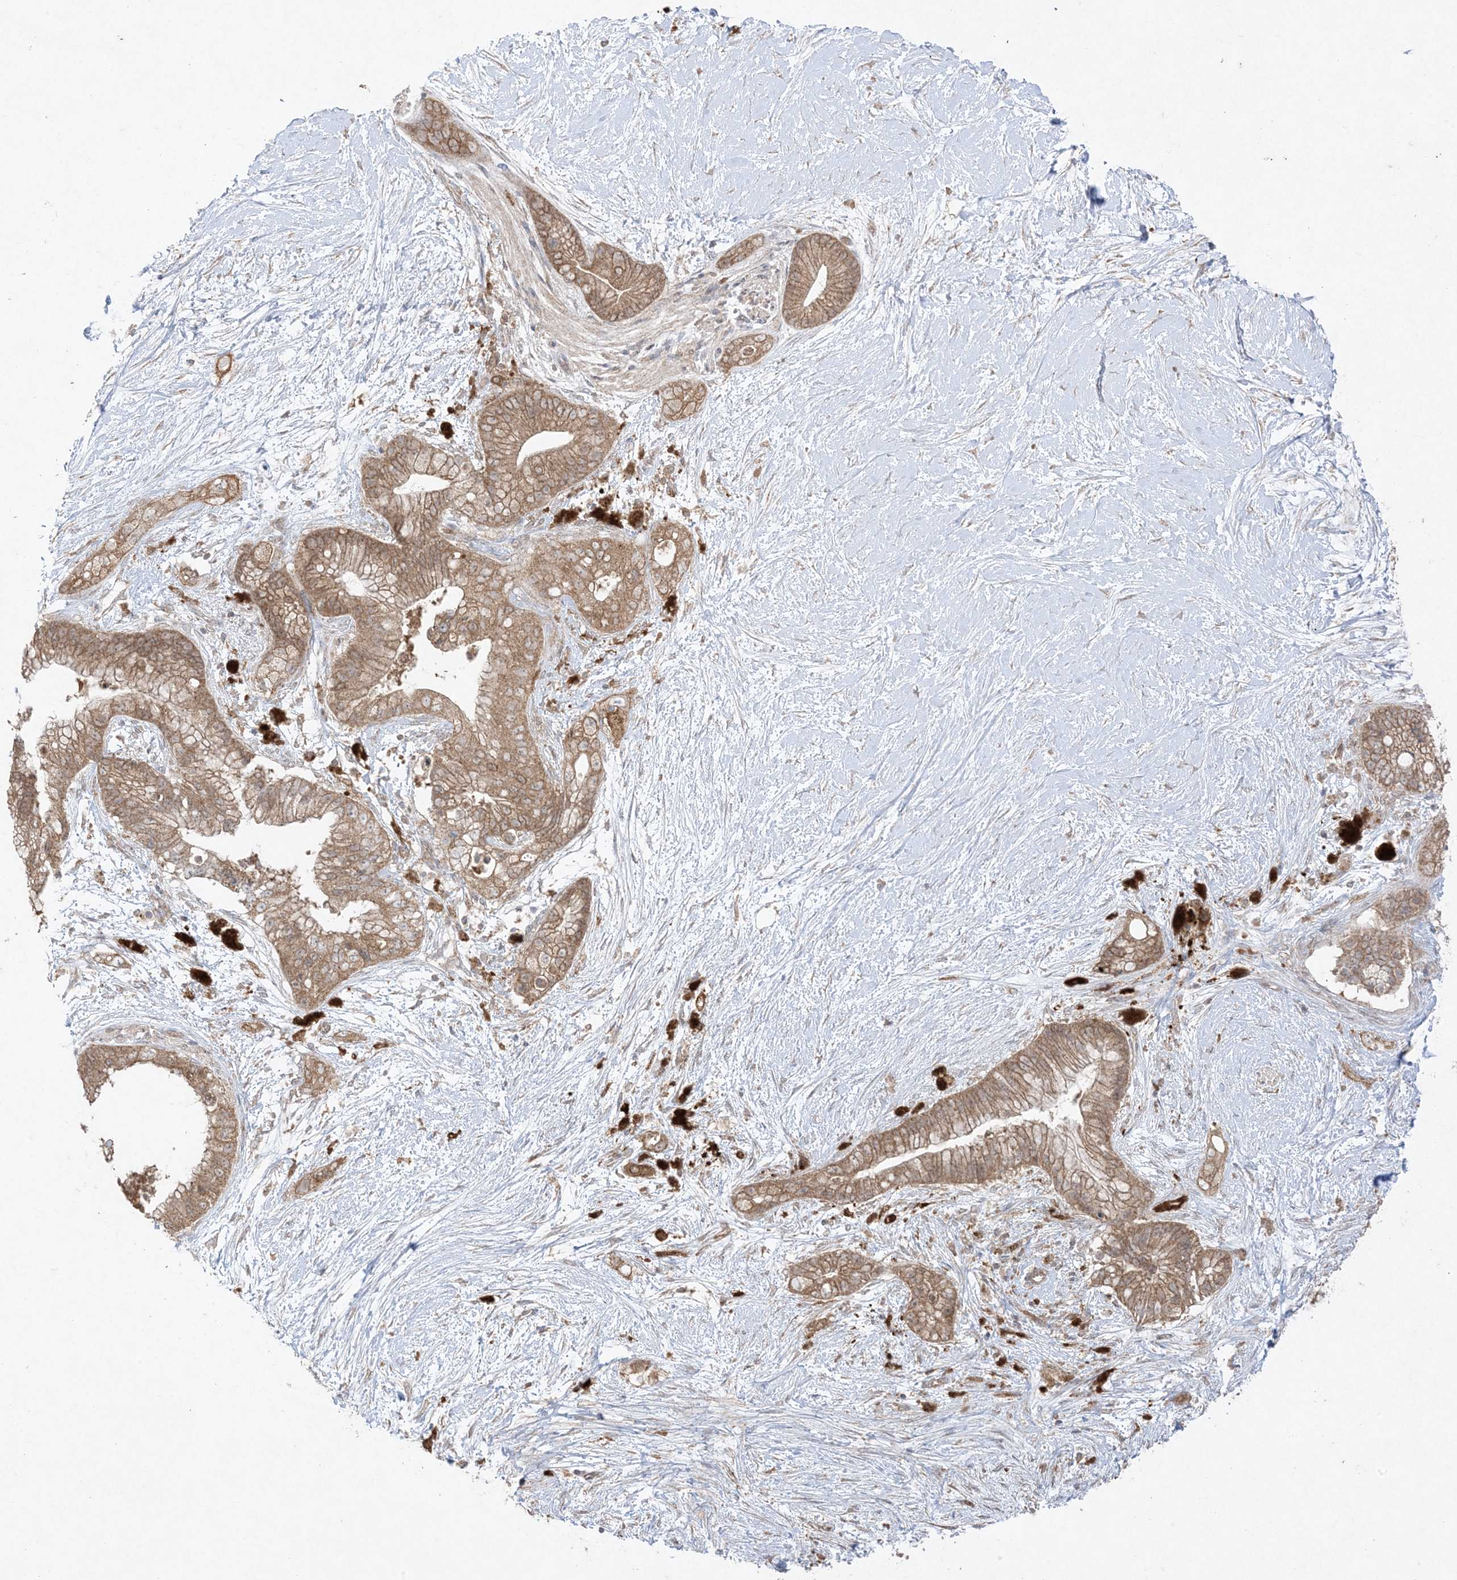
{"staining": {"intensity": "moderate", "quantity": ">75%", "location": "cytoplasmic/membranous"}, "tissue": "pancreatic cancer", "cell_type": "Tumor cells", "image_type": "cancer", "snomed": [{"axis": "morphology", "description": "Adenocarcinoma, NOS"}, {"axis": "topography", "description": "Pancreas"}], "caption": "Approximately >75% of tumor cells in pancreatic cancer demonstrate moderate cytoplasmic/membranous protein staining as visualized by brown immunohistochemical staining.", "gene": "UBE2C", "patient": {"sex": "male", "age": 53}}